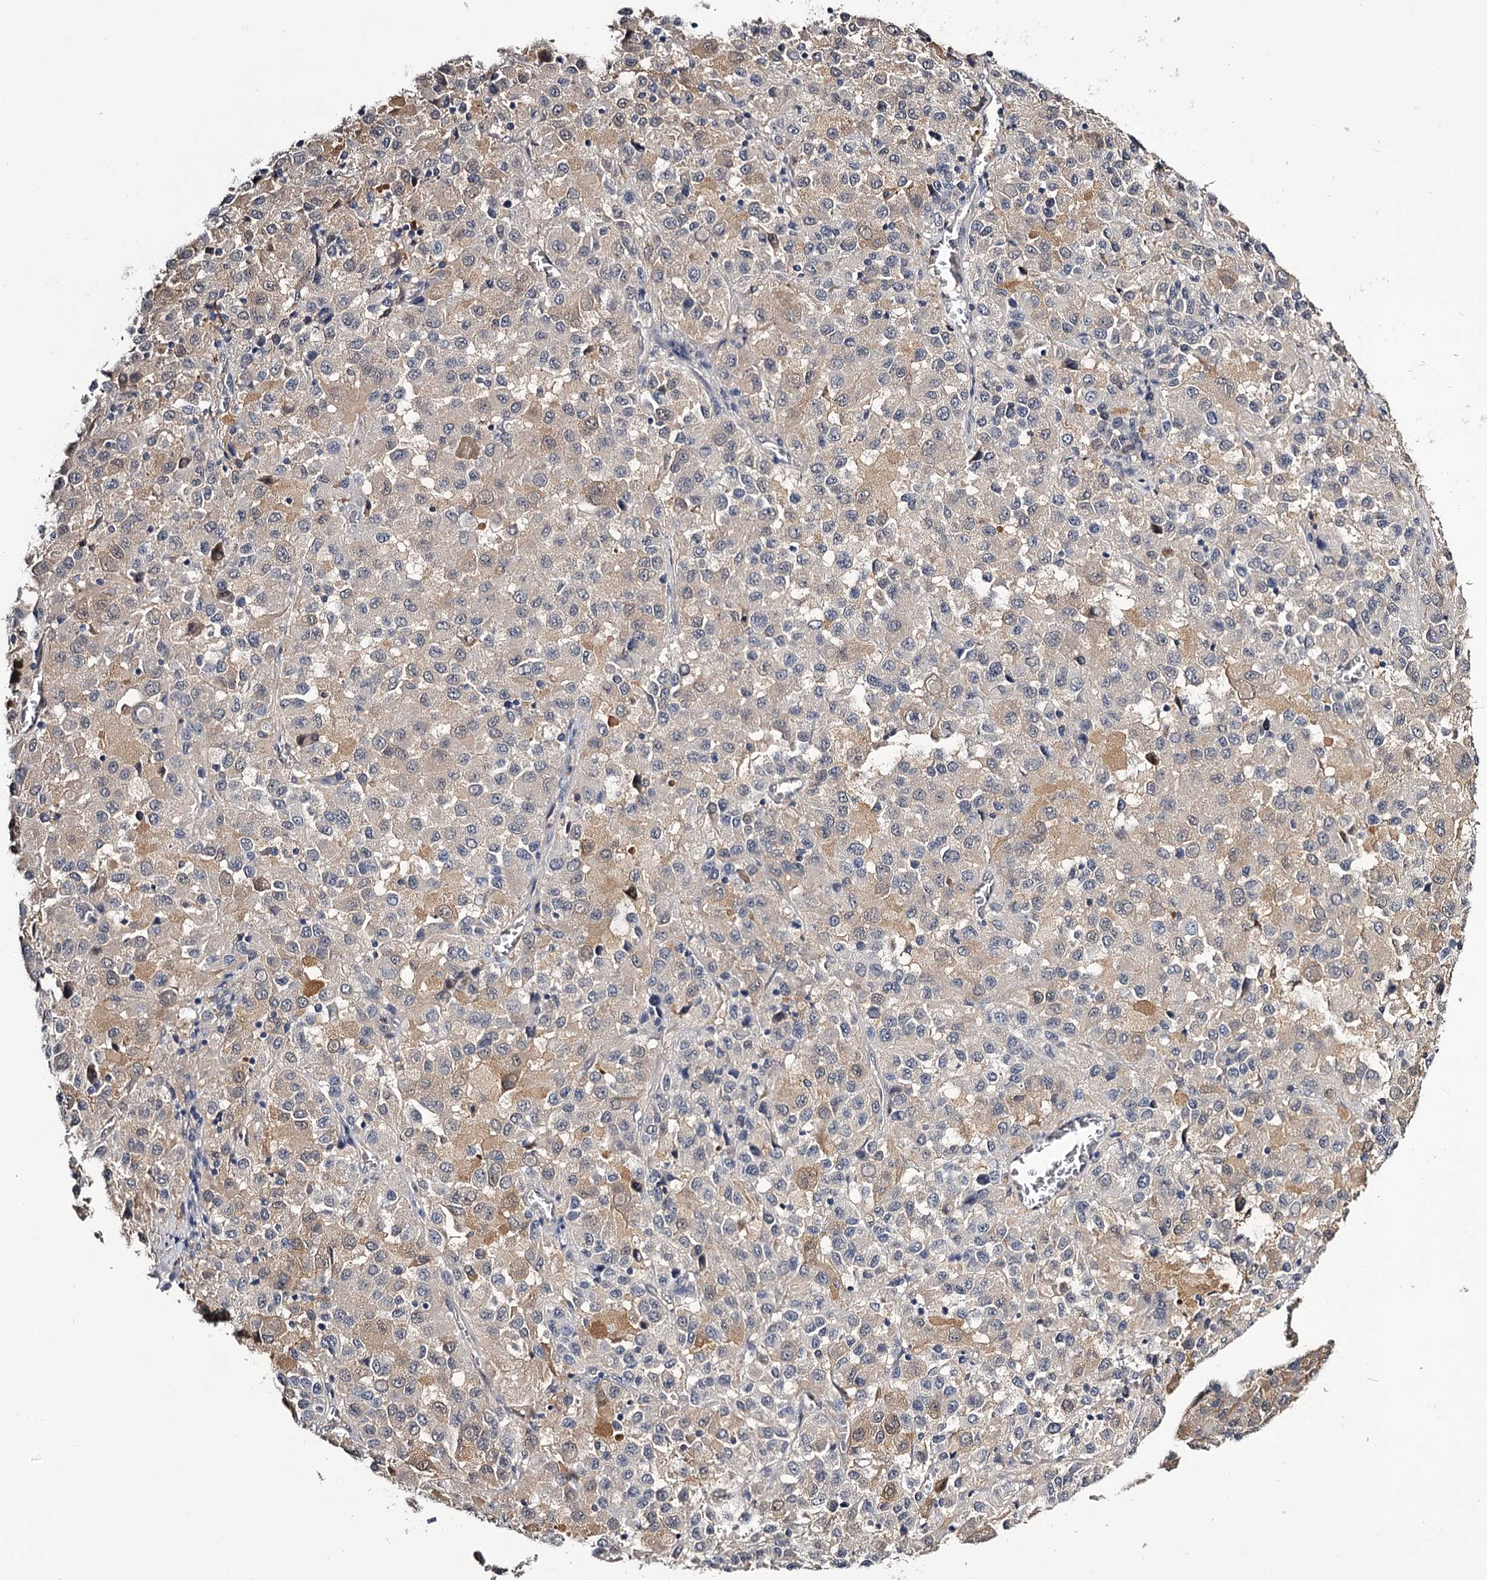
{"staining": {"intensity": "weak", "quantity": "<25%", "location": "cytoplasmic/membranous"}, "tissue": "melanoma", "cell_type": "Tumor cells", "image_type": "cancer", "snomed": [{"axis": "morphology", "description": "Malignant melanoma, Metastatic site"}, {"axis": "topography", "description": "Lung"}], "caption": "Malignant melanoma (metastatic site) was stained to show a protein in brown. There is no significant staining in tumor cells. Brightfield microscopy of immunohistochemistry (IHC) stained with DAB (brown) and hematoxylin (blue), captured at high magnification.", "gene": "GSTO1", "patient": {"sex": "male", "age": 64}}